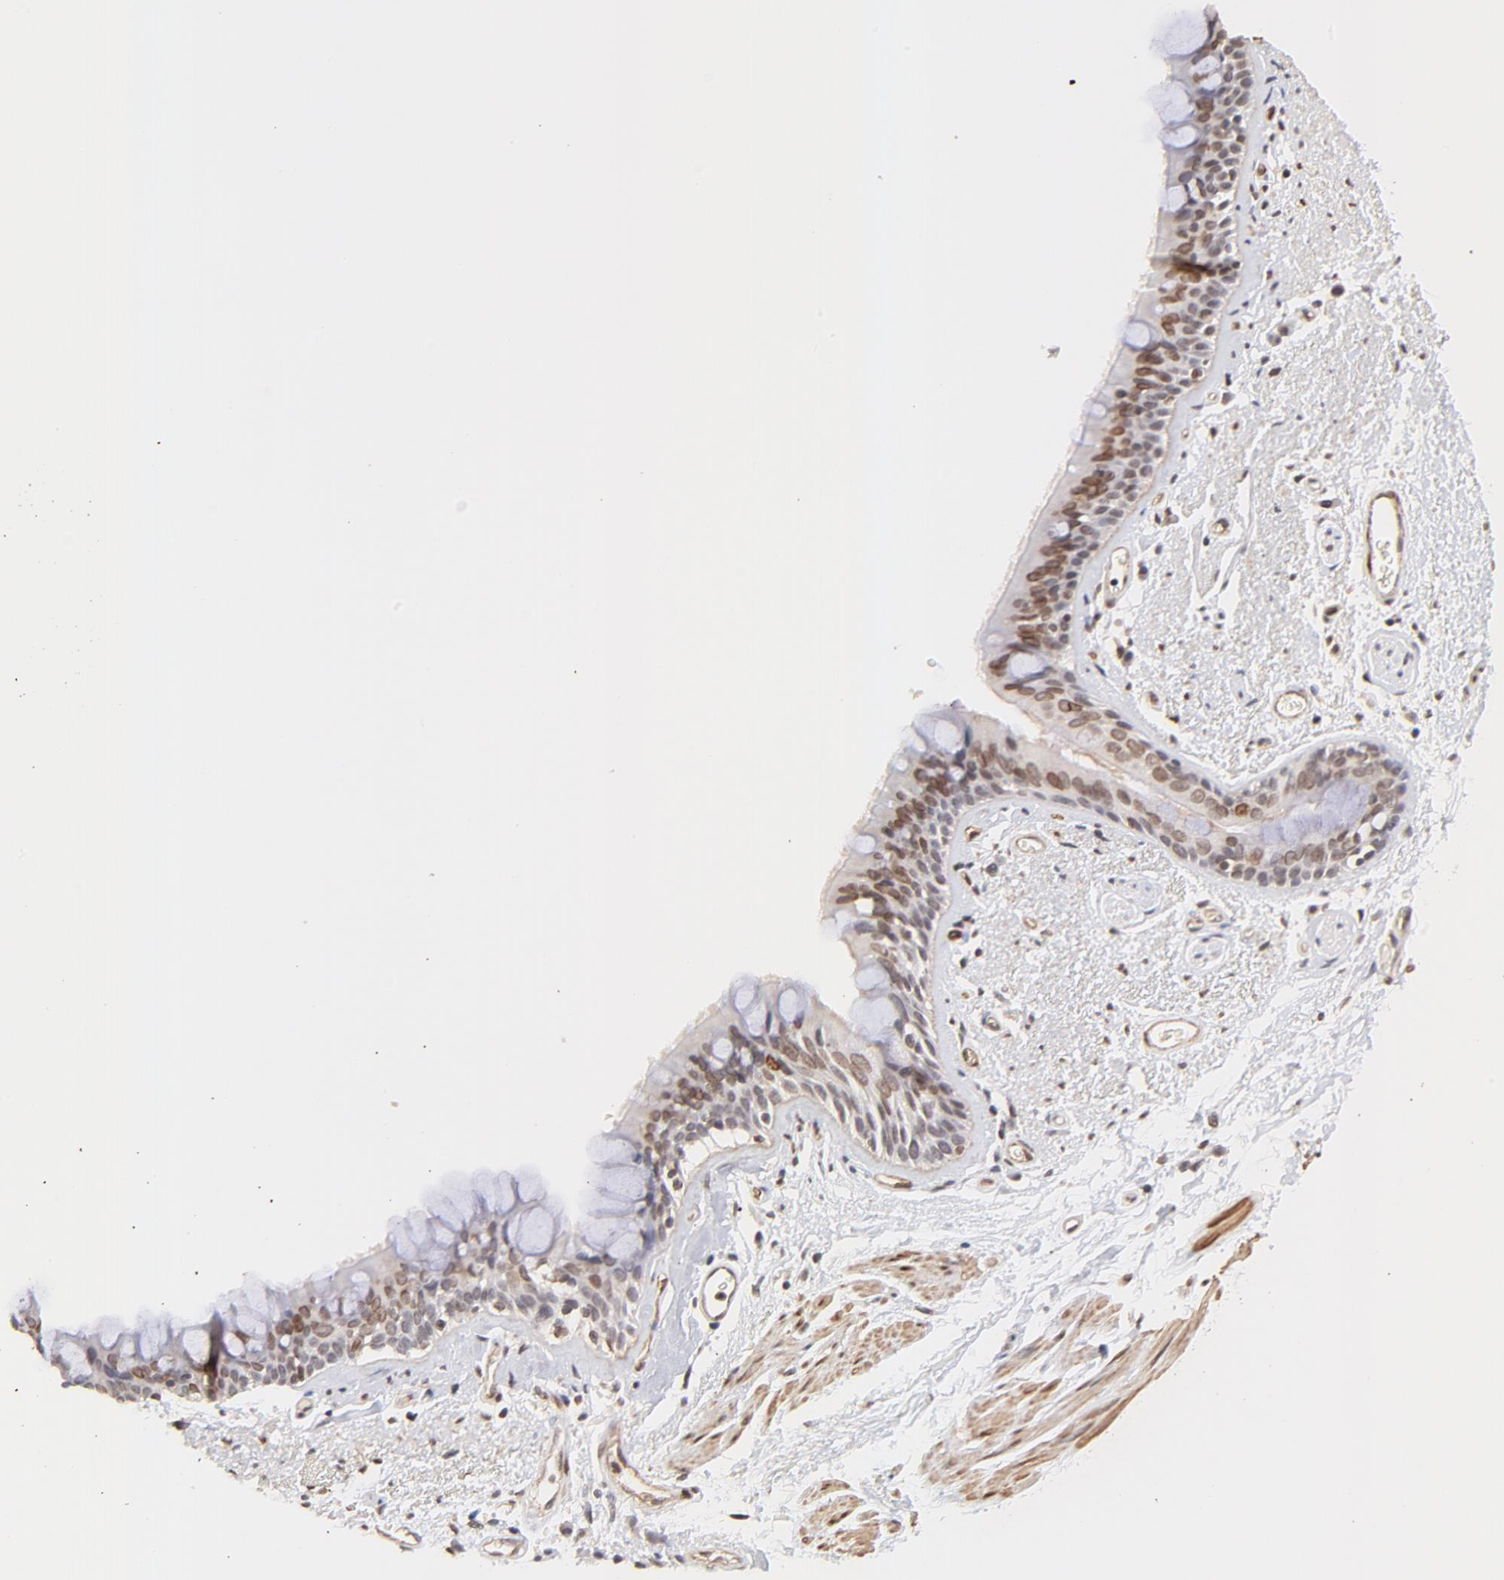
{"staining": {"intensity": "moderate", "quantity": "25%-75%", "location": "nuclear"}, "tissue": "bronchus", "cell_type": "Respiratory epithelial cells", "image_type": "normal", "snomed": [{"axis": "morphology", "description": "Normal tissue, NOS"}, {"axis": "morphology", "description": "Adenocarcinoma, NOS"}, {"axis": "topography", "description": "Bronchus"}, {"axis": "topography", "description": "Lung"}], "caption": "Respiratory epithelial cells show moderate nuclear positivity in about 25%-75% of cells in unremarkable bronchus.", "gene": "ZFP92", "patient": {"sex": "female", "age": 54}}